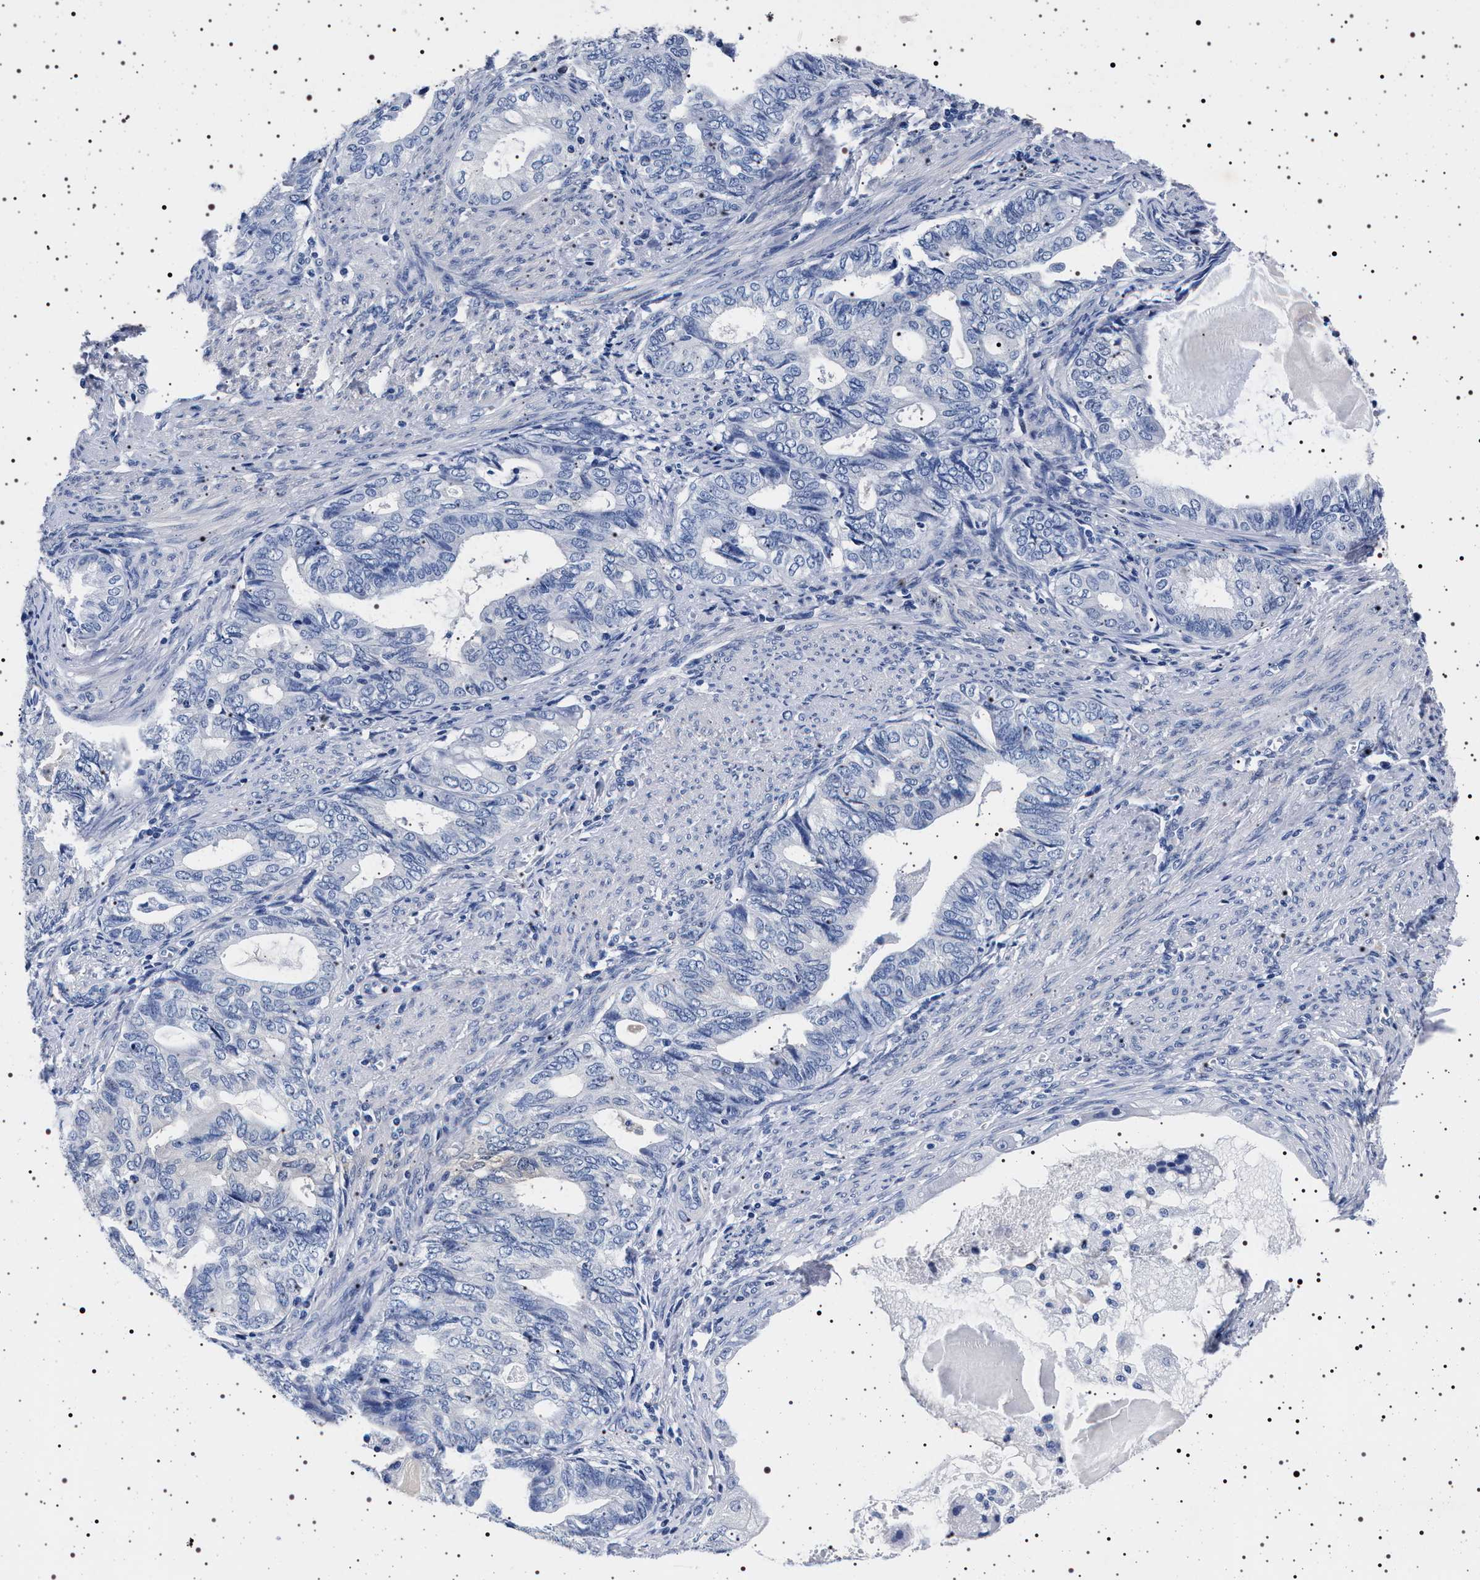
{"staining": {"intensity": "negative", "quantity": "none", "location": "none"}, "tissue": "endometrial cancer", "cell_type": "Tumor cells", "image_type": "cancer", "snomed": [{"axis": "morphology", "description": "Adenocarcinoma, NOS"}, {"axis": "topography", "description": "Endometrium"}], "caption": "A high-resolution image shows IHC staining of endometrial adenocarcinoma, which displays no significant positivity in tumor cells.", "gene": "MAPK10", "patient": {"sex": "female", "age": 86}}